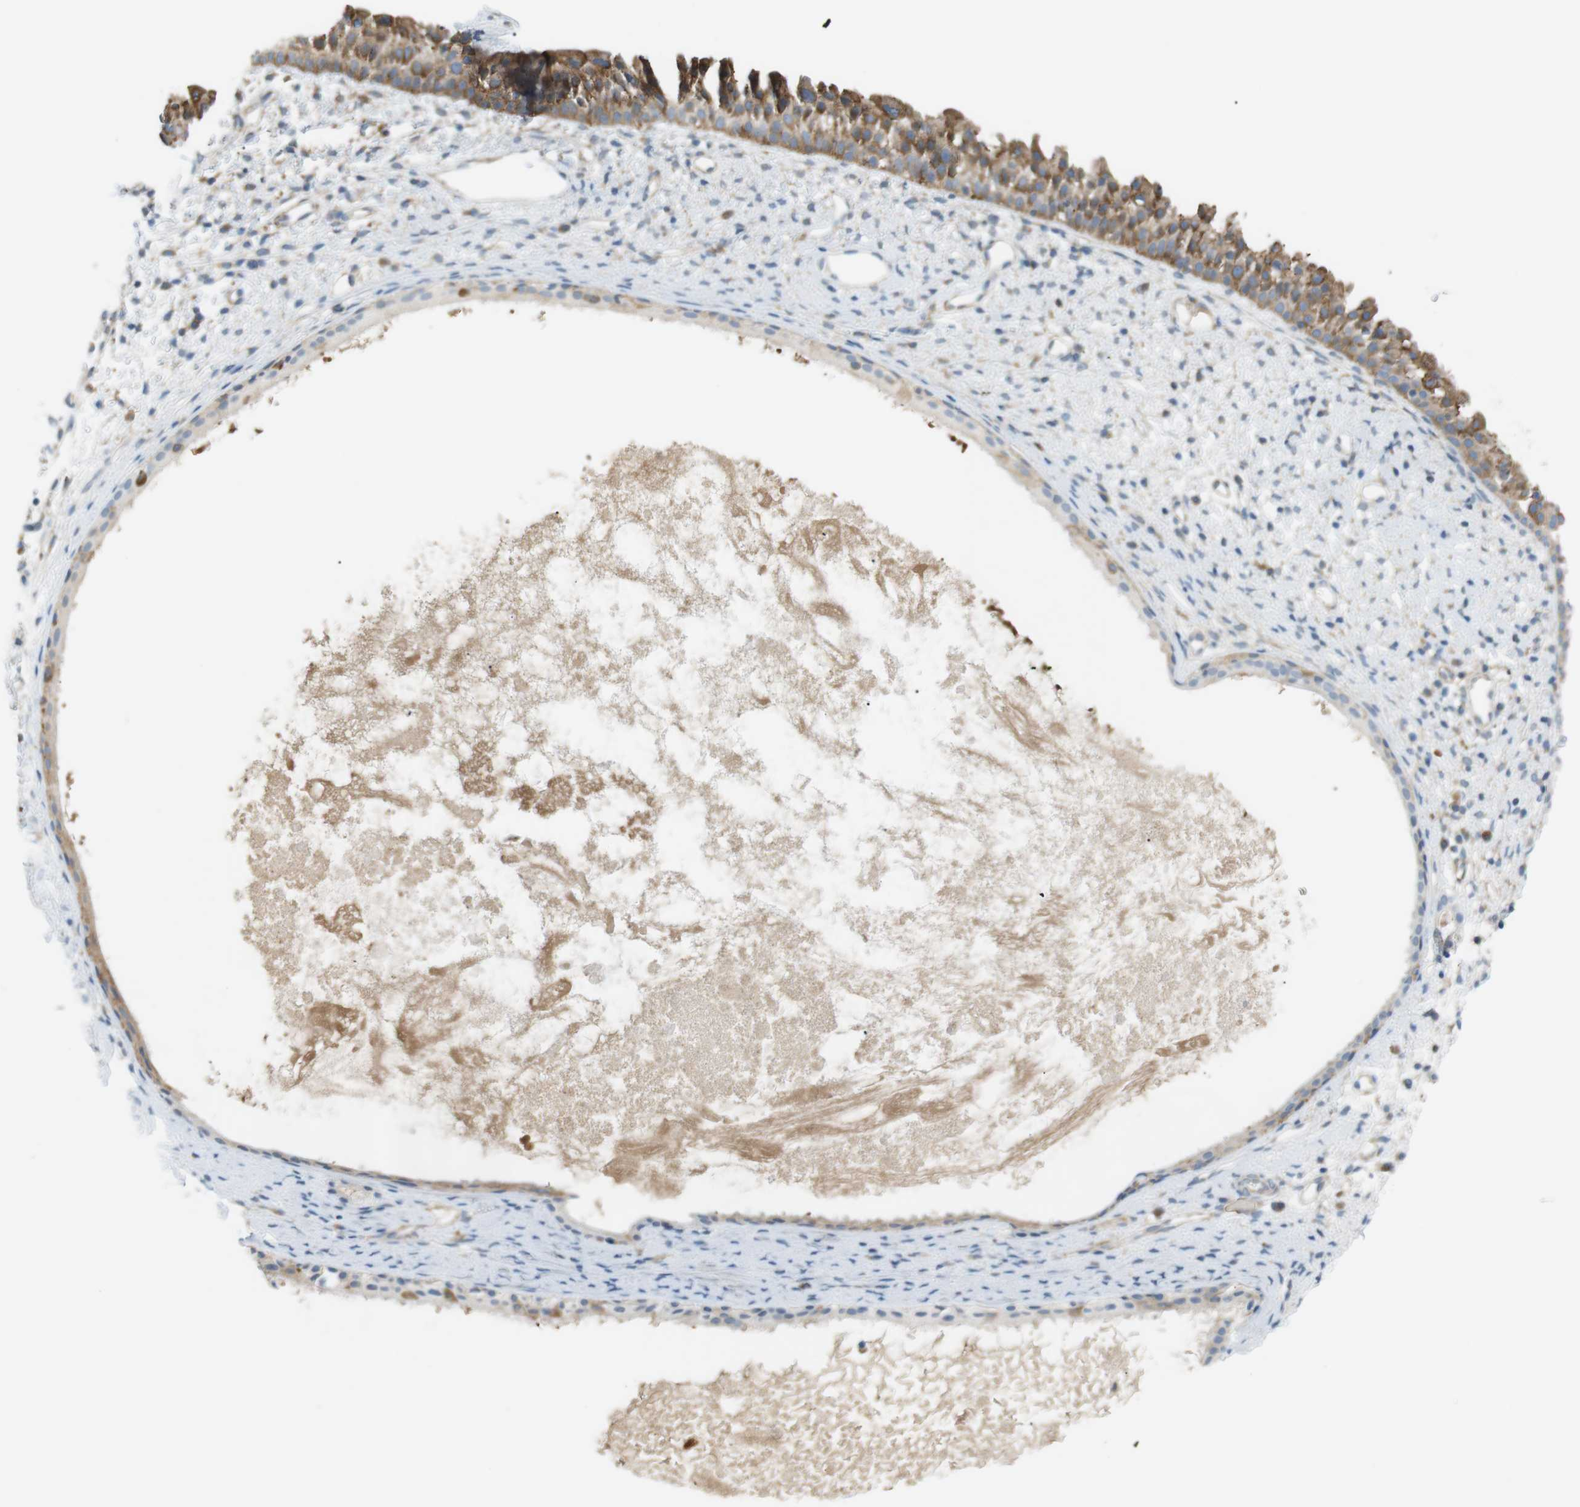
{"staining": {"intensity": "moderate", "quantity": ">75%", "location": "cytoplasmic/membranous"}, "tissue": "nasopharynx", "cell_type": "Respiratory epithelial cells", "image_type": "normal", "snomed": [{"axis": "morphology", "description": "Normal tissue, NOS"}, {"axis": "topography", "description": "Nasopharynx"}], "caption": "Immunohistochemistry (IHC) (DAB) staining of unremarkable human nasopharynx exhibits moderate cytoplasmic/membranous protein expression in approximately >75% of respiratory epithelial cells.", "gene": "PEPD", "patient": {"sex": "male", "age": 22}}